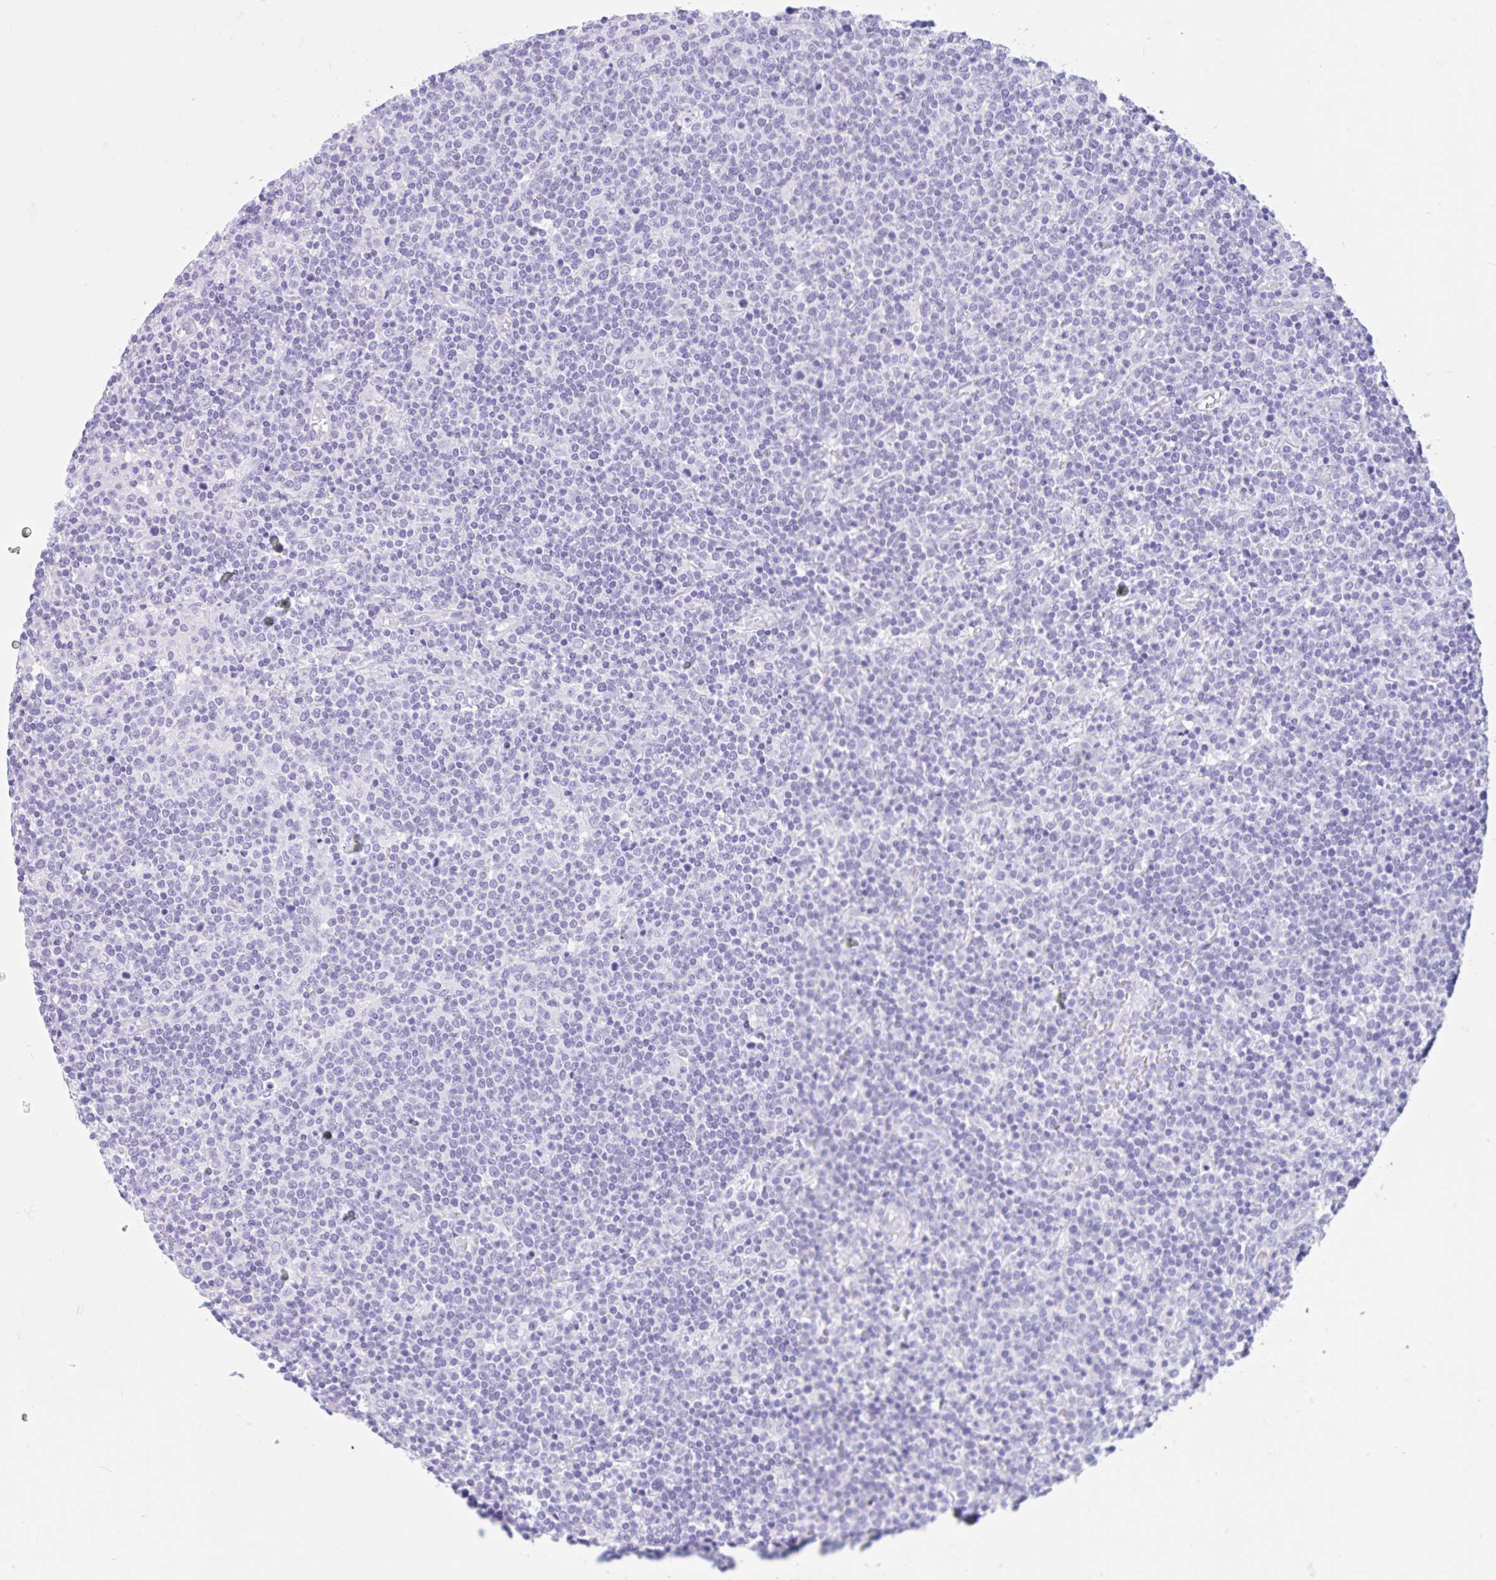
{"staining": {"intensity": "negative", "quantity": "none", "location": "none"}, "tissue": "lymphoma", "cell_type": "Tumor cells", "image_type": "cancer", "snomed": [{"axis": "morphology", "description": "Malignant lymphoma, non-Hodgkin's type, High grade"}, {"axis": "topography", "description": "Lymph node"}], "caption": "The micrograph shows no staining of tumor cells in malignant lymphoma, non-Hodgkin's type (high-grade). (IHC, brightfield microscopy, high magnification).", "gene": "IAPP", "patient": {"sex": "male", "age": 61}}